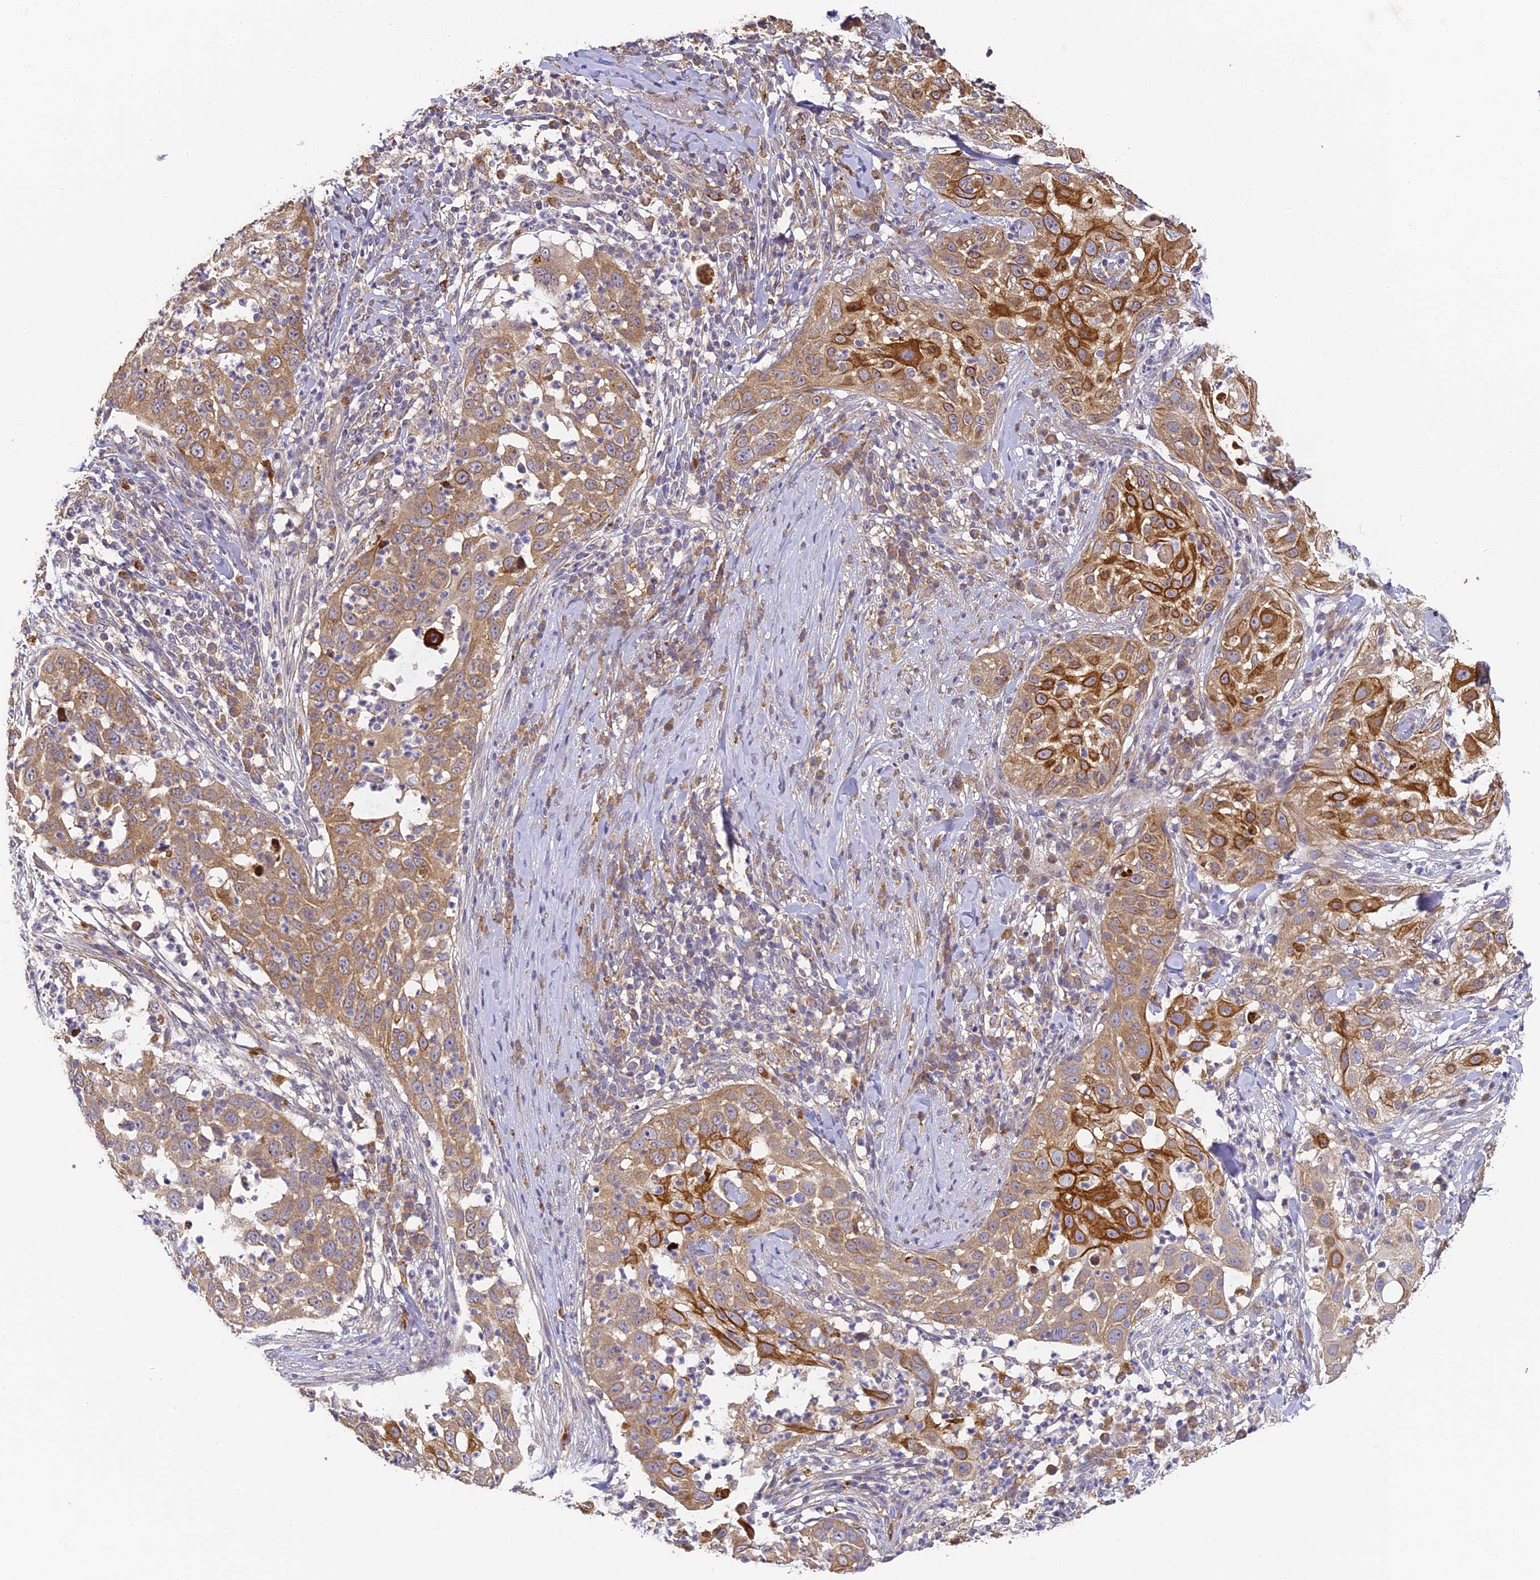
{"staining": {"intensity": "strong", "quantity": ">75%", "location": "cytoplasmic/membranous"}, "tissue": "skin cancer", "cell_type": "Tumor cells", "image_type": "cancer", "snomed": [{"axis": "morphology", "description": "Squamous cell carcinoma, NOS"}, {"axis": "topography", "description": "Skin"}], "caption": "Tumor cells demonstrate strong cytoplasmic/membranous expression in approximately >75% of cells in skin squamous cell carcinoma.", "gene": "YAE1", "patient": {"sex": "female", "age": 44}}